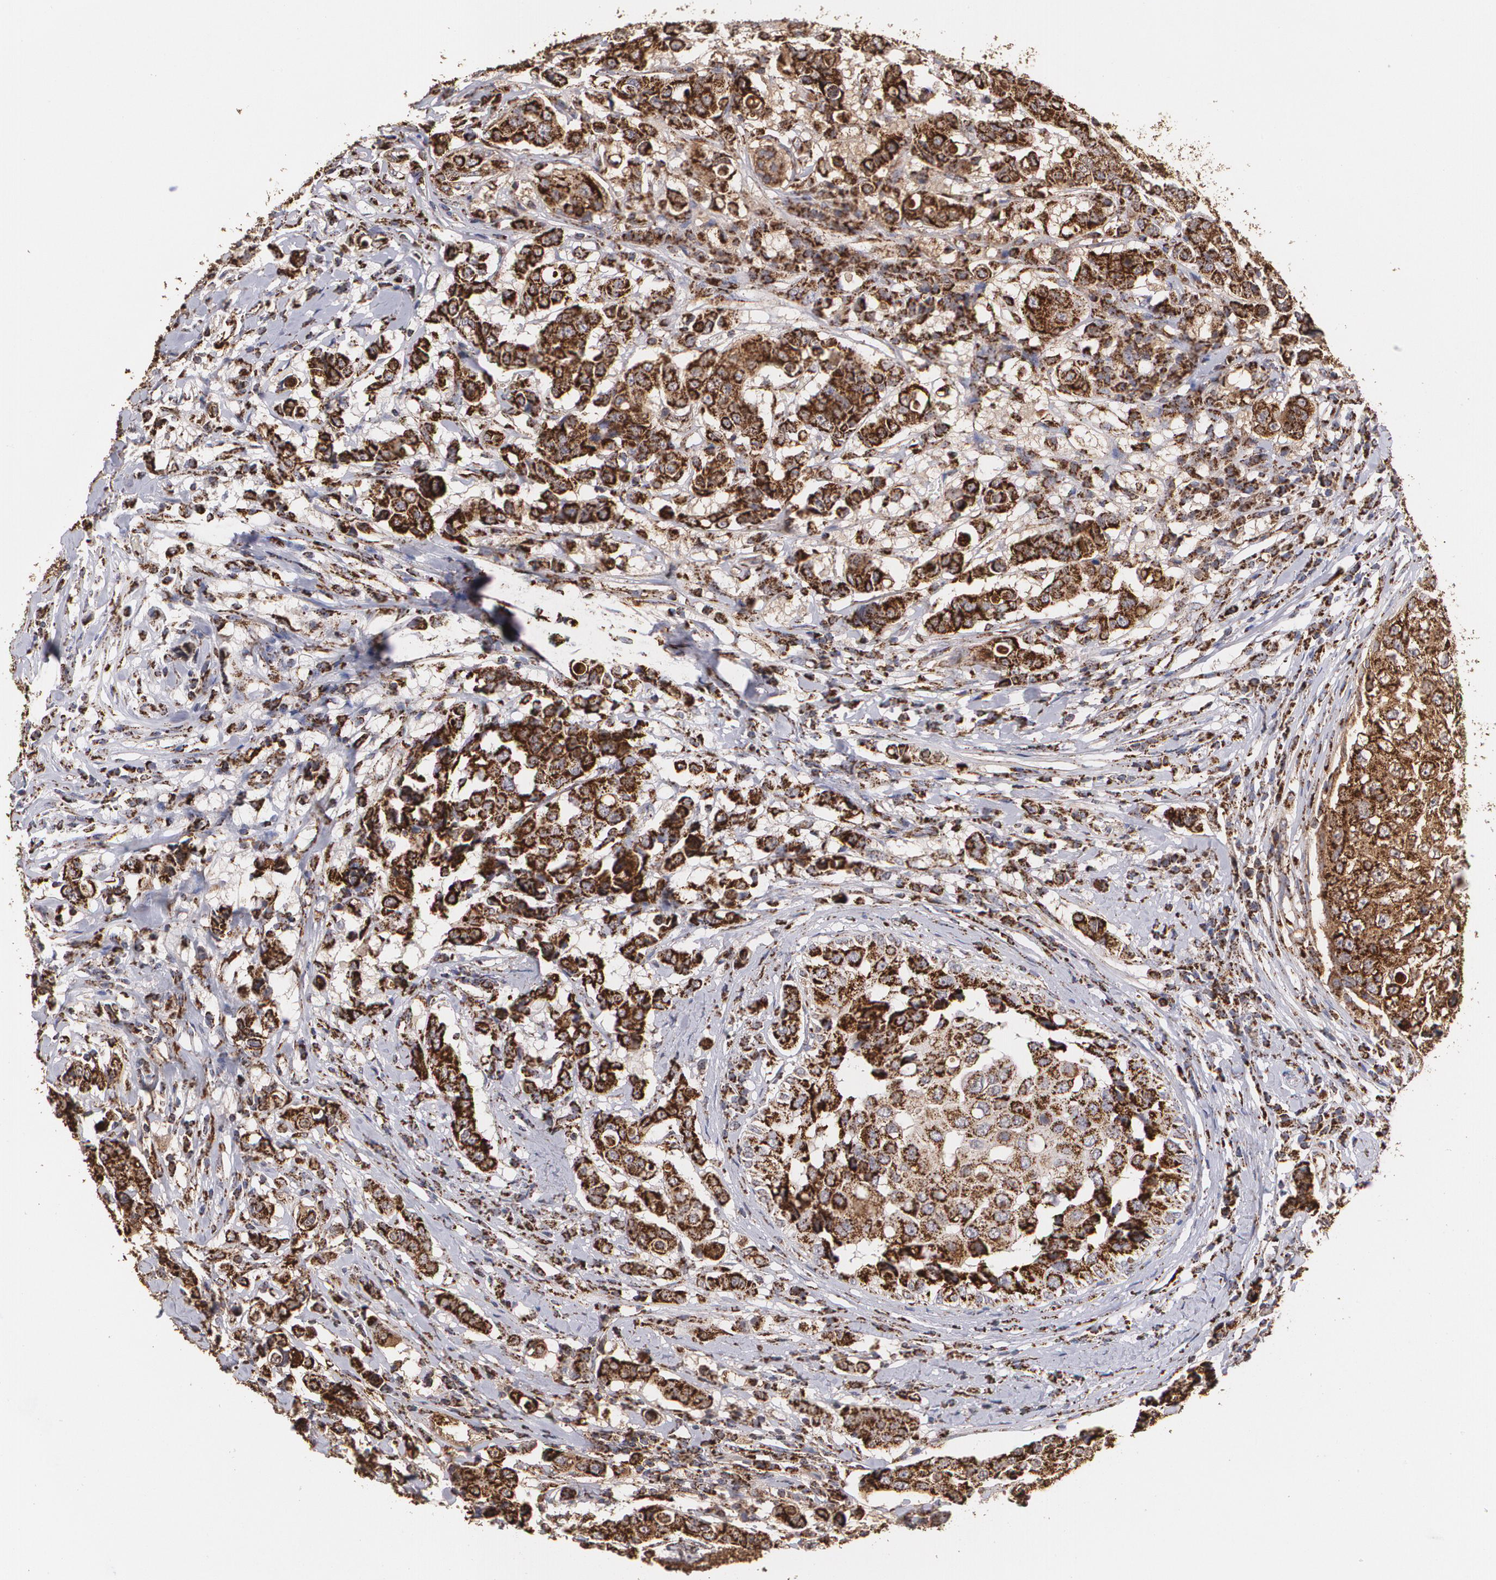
{"staining": {"intensity": "strong", "quantity": ">75%", "location": "cytoplasmic/membranous"}, "tissue": "breast cancer", "cell_type": "Tumor cells", "image_type": "cancer", "snomed": [{"axis": "morphology", "description": "Duct carcinoma"}, {"axis": "topography", "description": "Breast"}], "caption": "Protein analysis of breast cancer tissue demonstrates strong cytoplasmic/membranous staining in approximately >75% of tumor cells.", "gene": "HSPD1", "patient": {"sex": "female", "age": 27}}